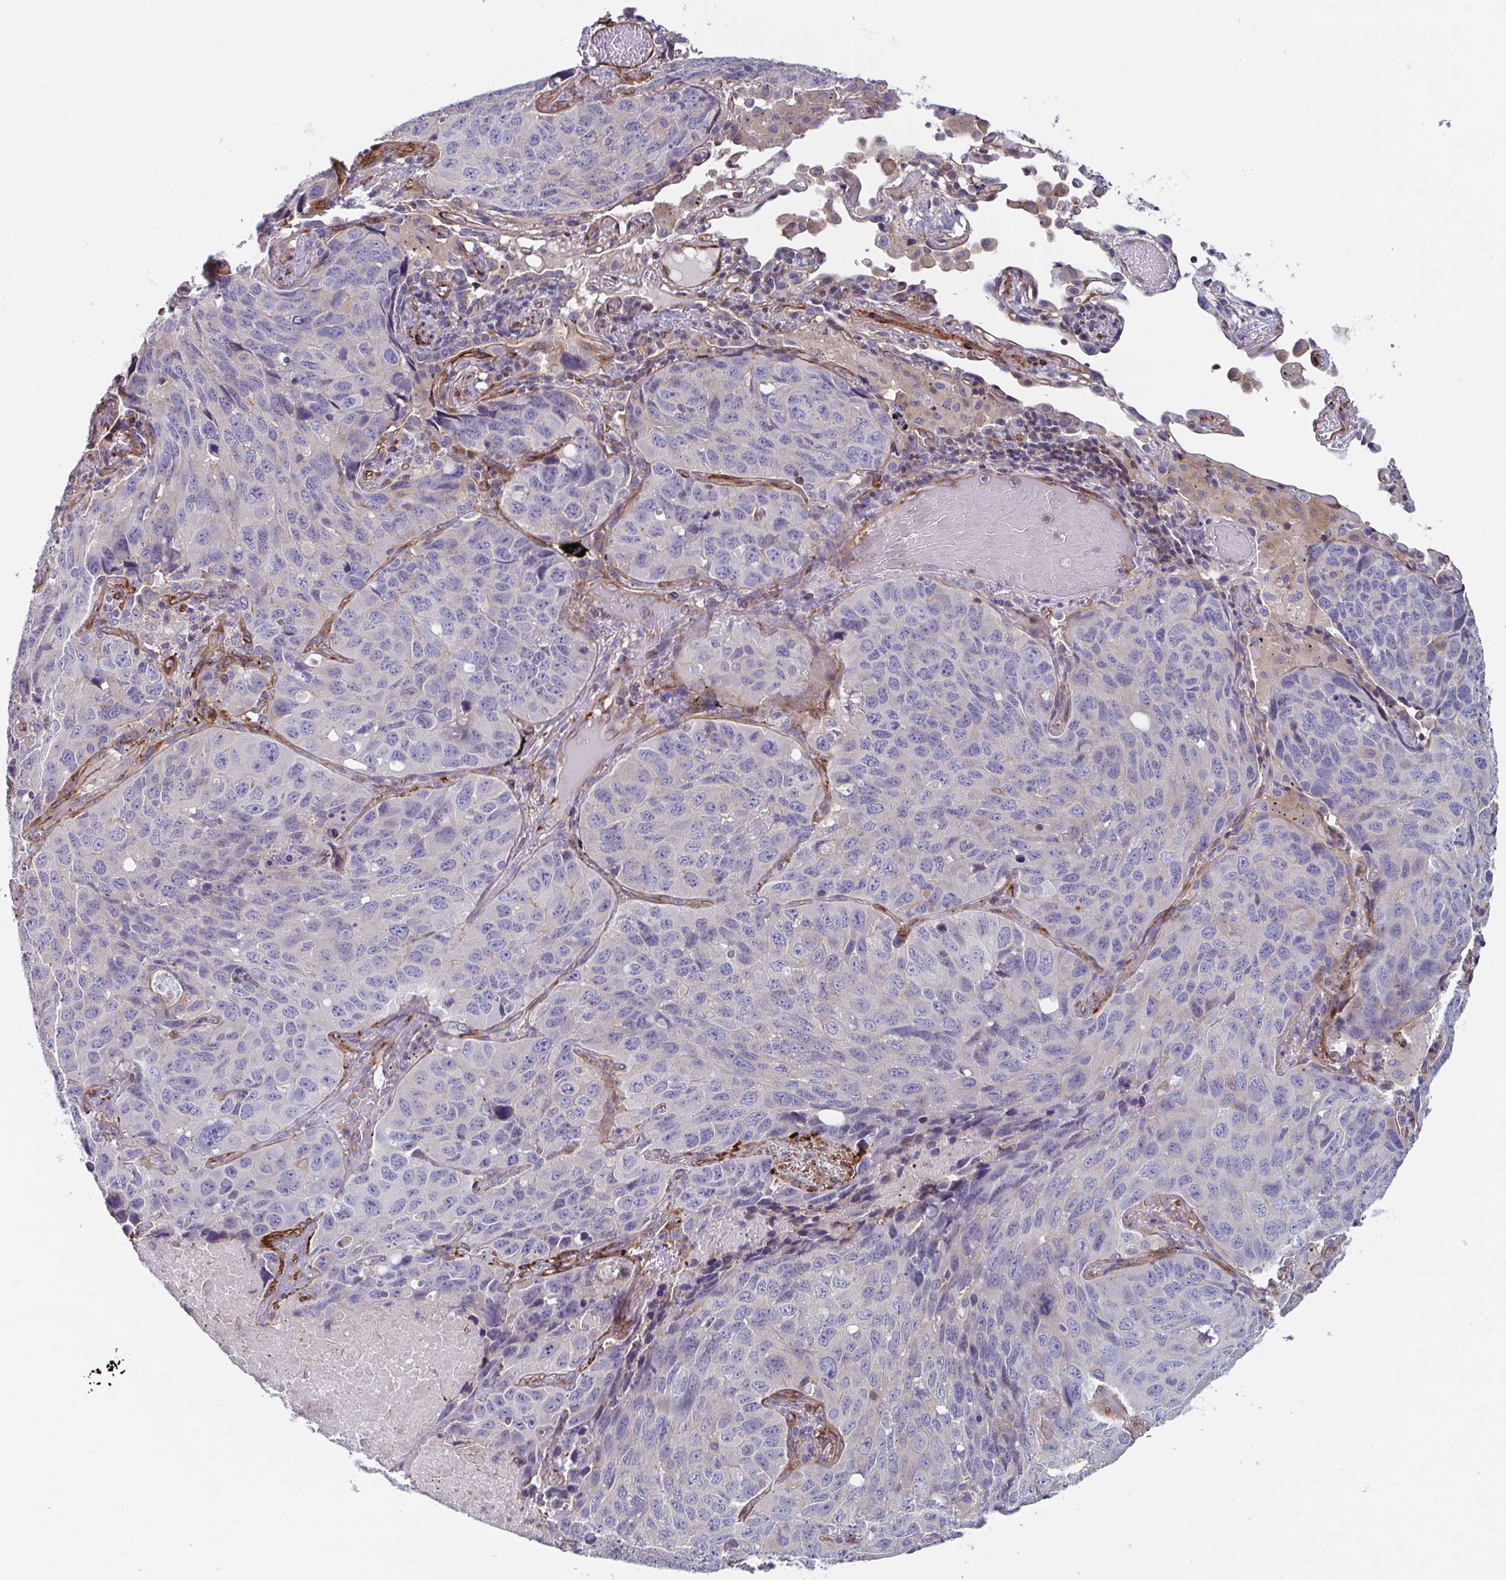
{"staining": {"intensity": "negative", "quantity": "none", "location": "none"}, "tissue": "lung cancer", "cell_type": "Tumor cells", "image_type": "cancer", "snomed": [{"axis": "morphology", "description": "Squamous cell carcinoma, NOS"}, {"axis": "topography", "description": "Lung"}], "caption": "A photomicrograph of lung cancer (squamous cell carcinoma) stained for a protein demonstrates no brown staining in tumor cells. (Brightfield microscopy of DAB immunohistochemistry (IHC) at high magnification).", "gene": "SHISA7", "patient": {"sex": "male", "age": 60}}